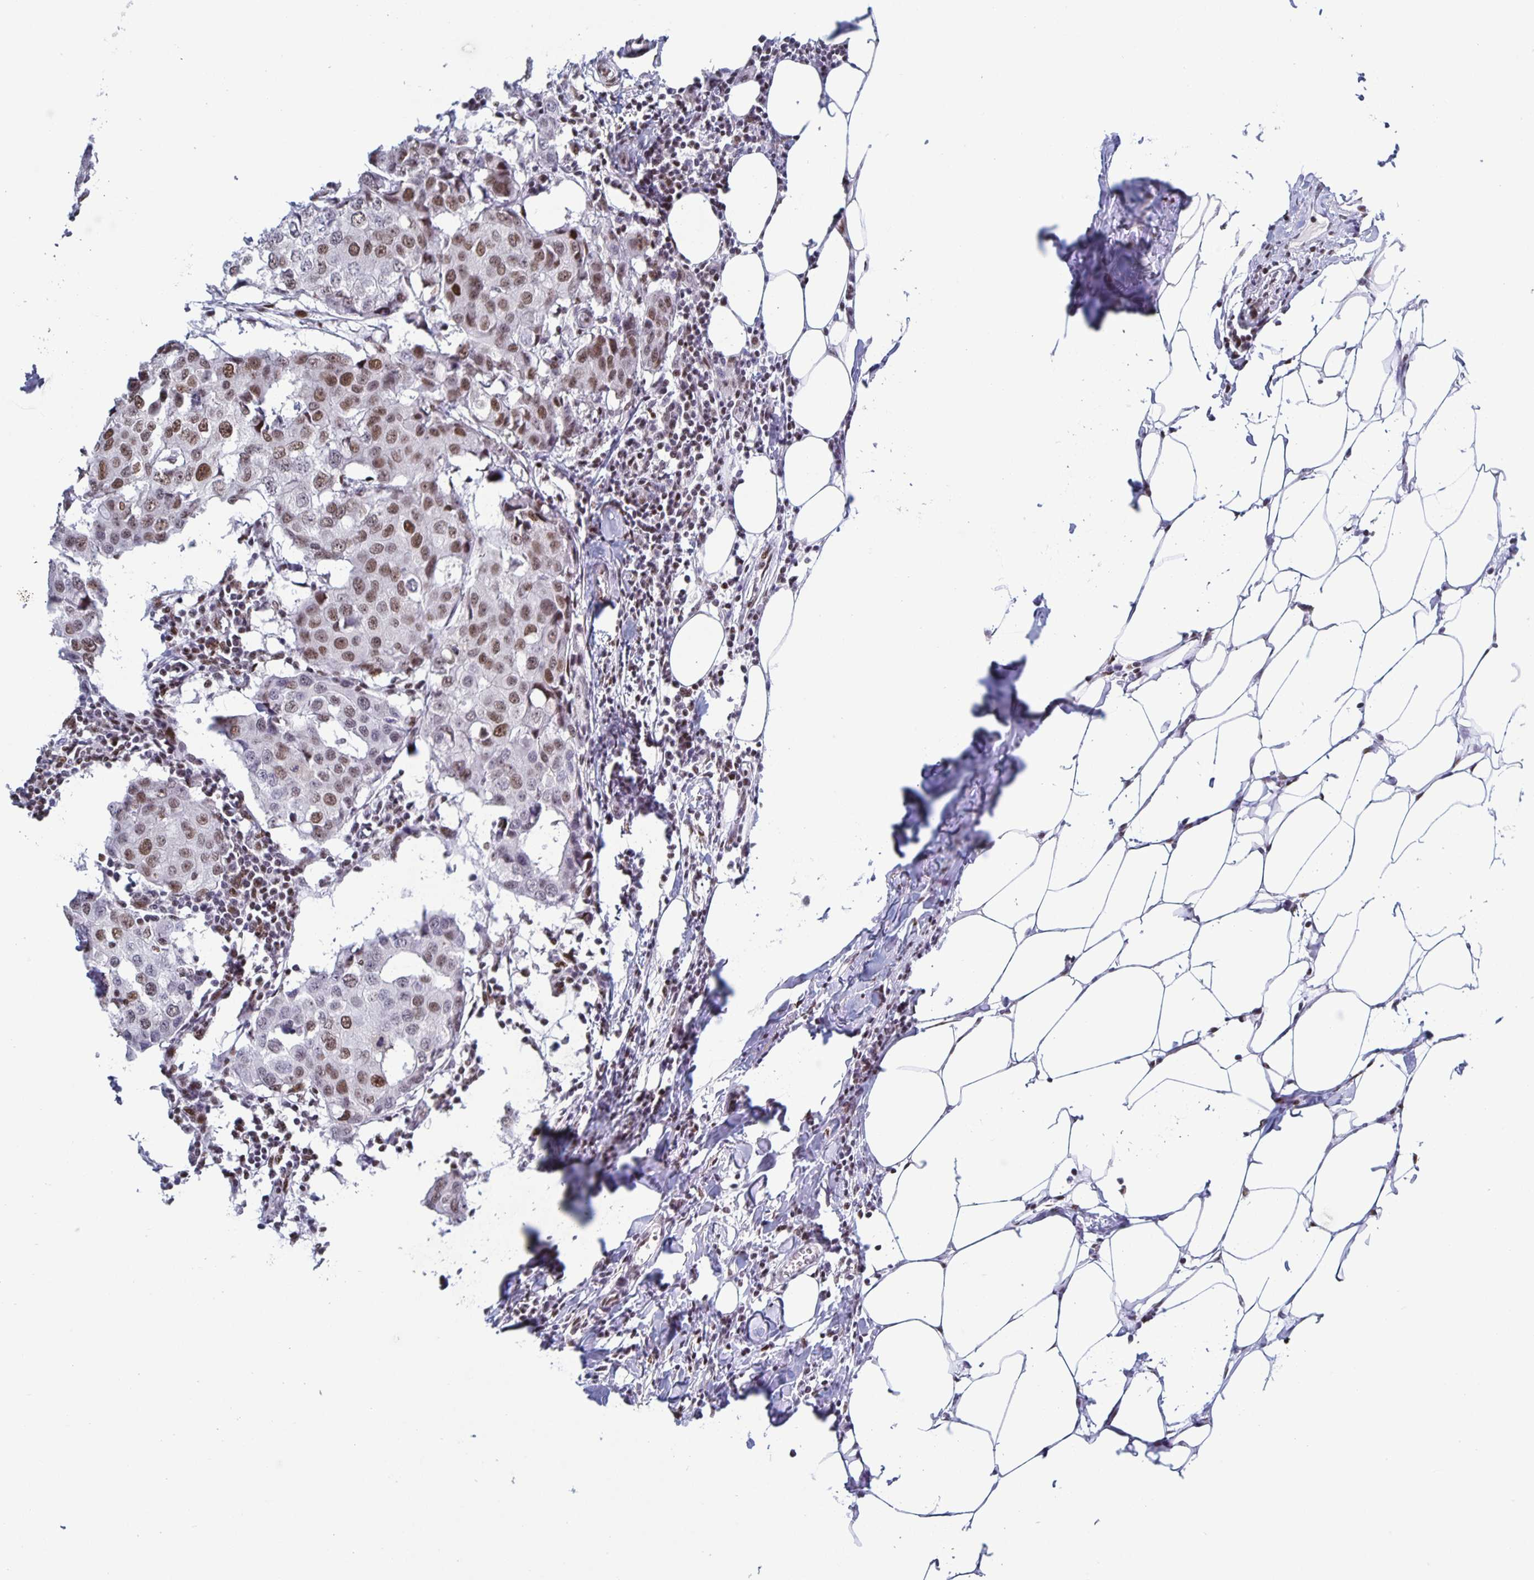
{"staining": {"intensity": "moderate", "quantity": ">75%", "location": "nuclear"}, "tissue": "breast cancer", "cell_type": "Tumor cells", "image_type": "cancer", "snomed": [{"axis": "morphology", "description": "Duct carcinoma"}, {"axis": "topography", "description": "Breast"}], "caption": "A brown stain labels moderate nuclear positivity of a protein in breast cancer (intraductal carcinoma) tumor cells.", "gene": "JUND", "patient": {"sex": "female", "age": 27}}